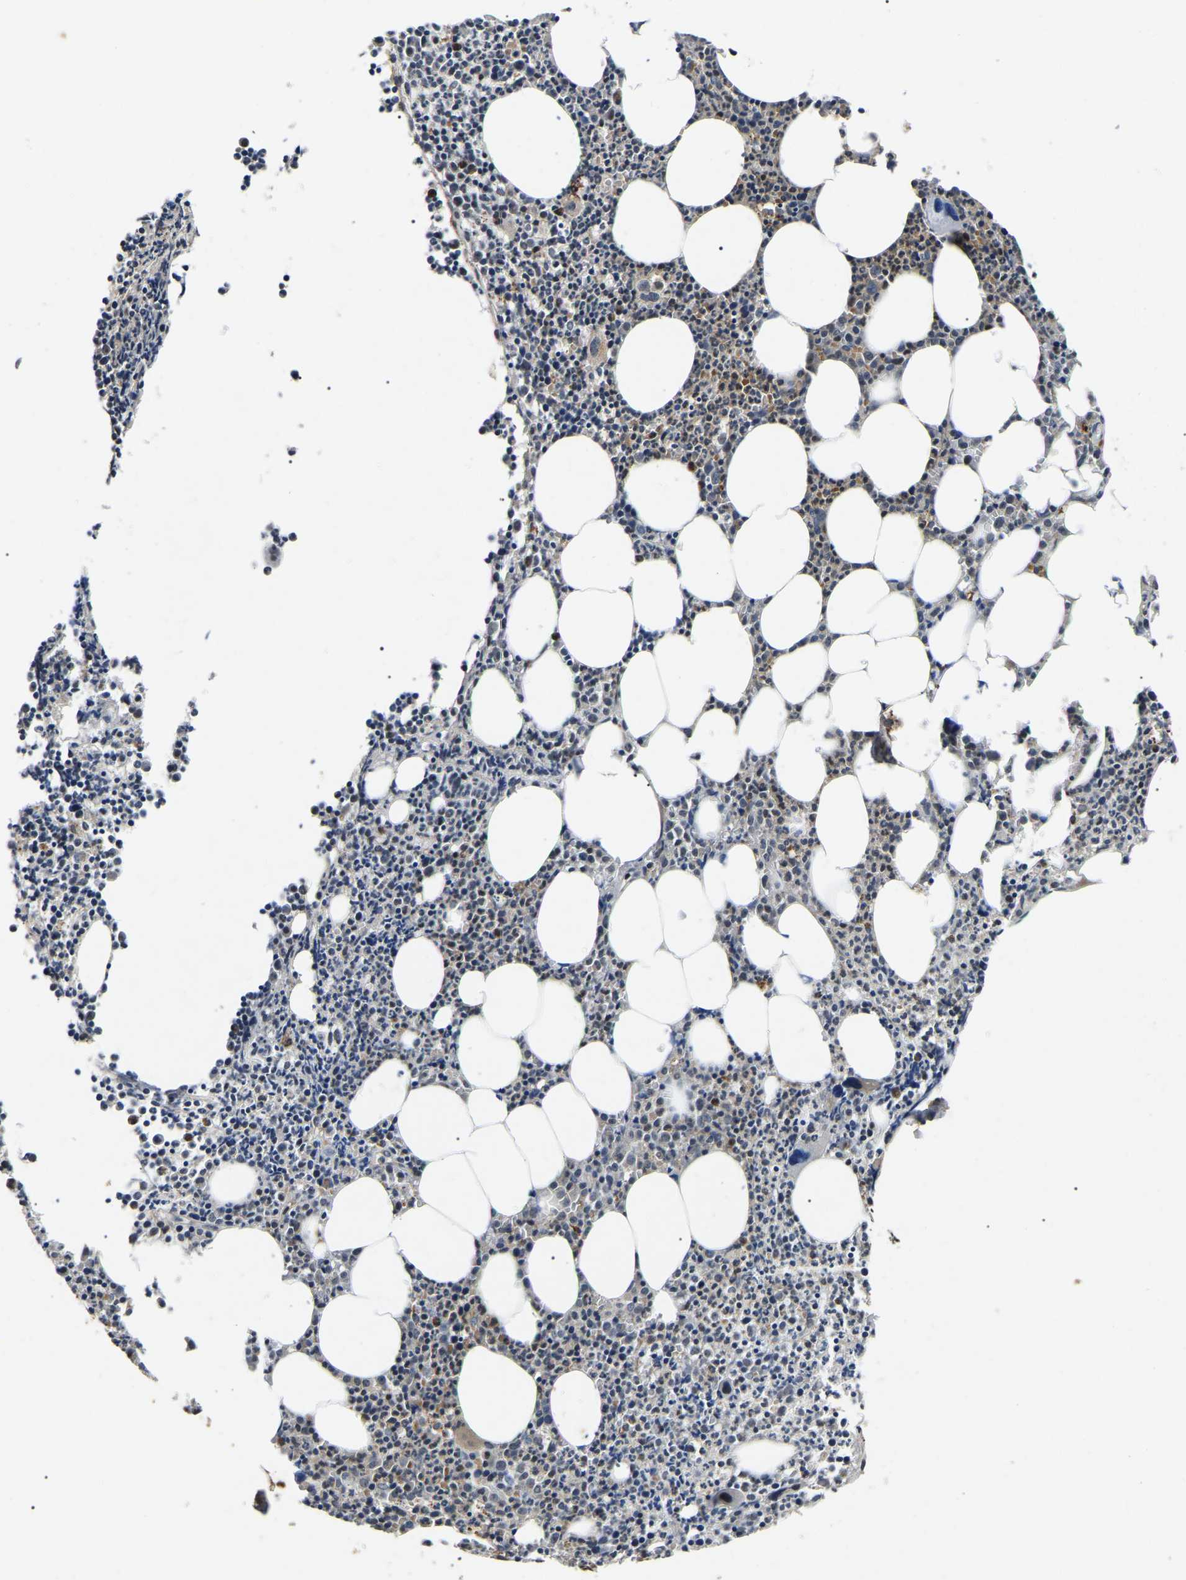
{"staining": {"intensity": "moderate", "quantity": "<25%", "location": "cytoplasmic/membranous,nuclear"}, "tissue": "bone marrow", "cell_type": "Hematopoietic cells", "image_type": "normal", "snomed": [{"axis": "morphology", "description": "Normal tissue, NOS"}, {"axis": "morphology", "description": "Inflammation, NOS"}, {"axis": "topography", "description": "Bone marrow"}], "caption": "Human bone marrow stained for a protein (brown) displays moderate cytoplasmic/membranous,nuclear positive positivity in about <25% of hematopoietic cells.", "gene": "RBM28", "patient": {"sex": "female", "age": 53}}